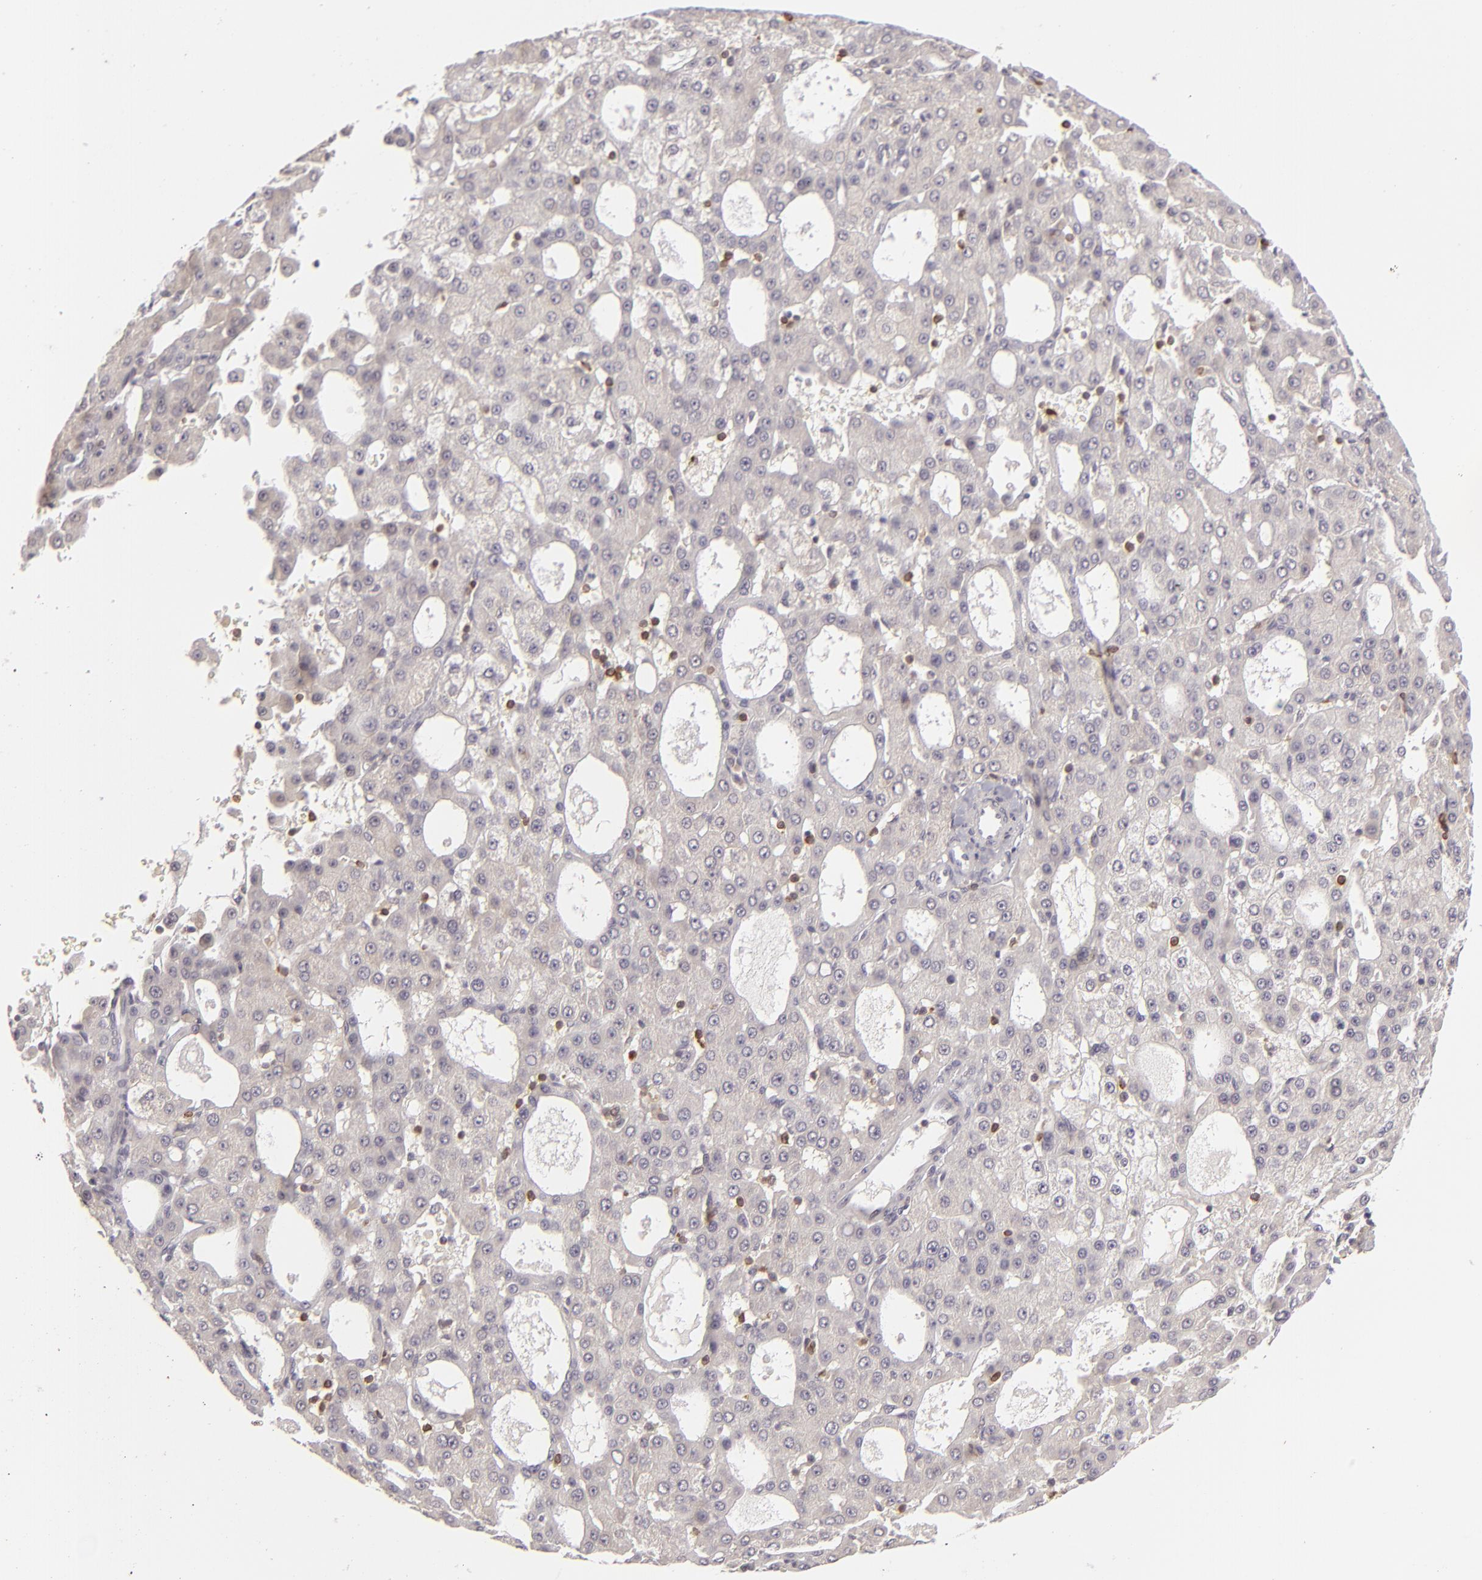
{"staining": {"intensity": "weak", "quantity": "<25%", "location": "cytoplasmic/membranous,nuclear"}, "tissue": "liver cancer", "cell_type": "Tumor cells", "image_type": "cancer", "snomed": [{"axis": "morphology", "description": "Carcinoma, Hepatocellular, NOS"}, {"axis": "topography", "description": "Liver"}], "caption": "An immunohistochemistry histopathology image of hepatocellular carcinoma (liver) is shown. There is no staining in tumor cells of hepatocellular carcinoma (liver).", "gene": "APOBEC3G", "patient": {"sex": "male", "age": 47}}